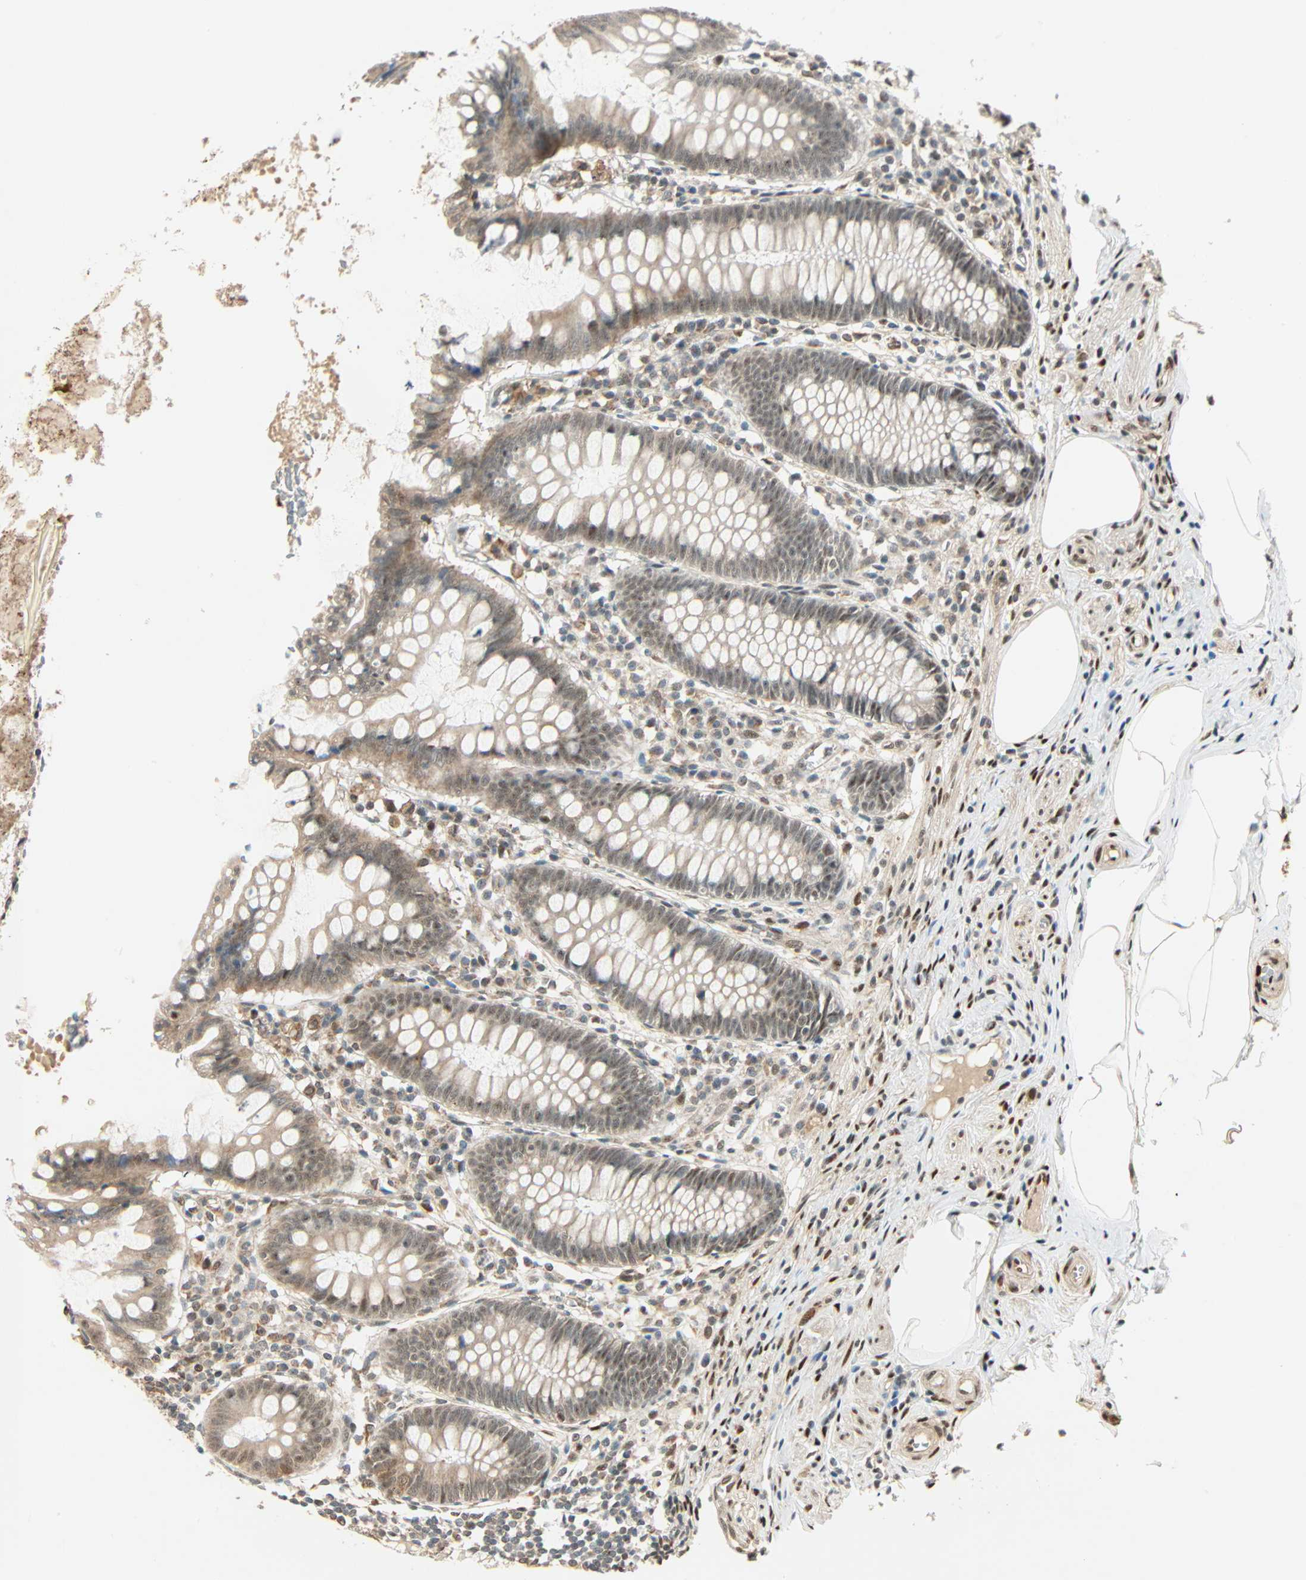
{"staining": {"intensity": "strong", "quantity": ">75%", "location": "cytoplasmic/membranous,nuclear"}, "tissue": "appendix", "cell_type": "Glandular cells", "image_type": "normal", "snomed": [{"axis": "morphology", "description": "Normal tissue, NOS"}, {"axis": "topography", "description": "Appendix"}], "caption": "This is a micrograph of immunohistochemistry staining of unremarkable appendix, which shows strong expression in the cytoplasmic/membranous,nuclear of glandular cells.", "gene": "PNPLA6", "patient": {"sex": "female", "age": 50}}